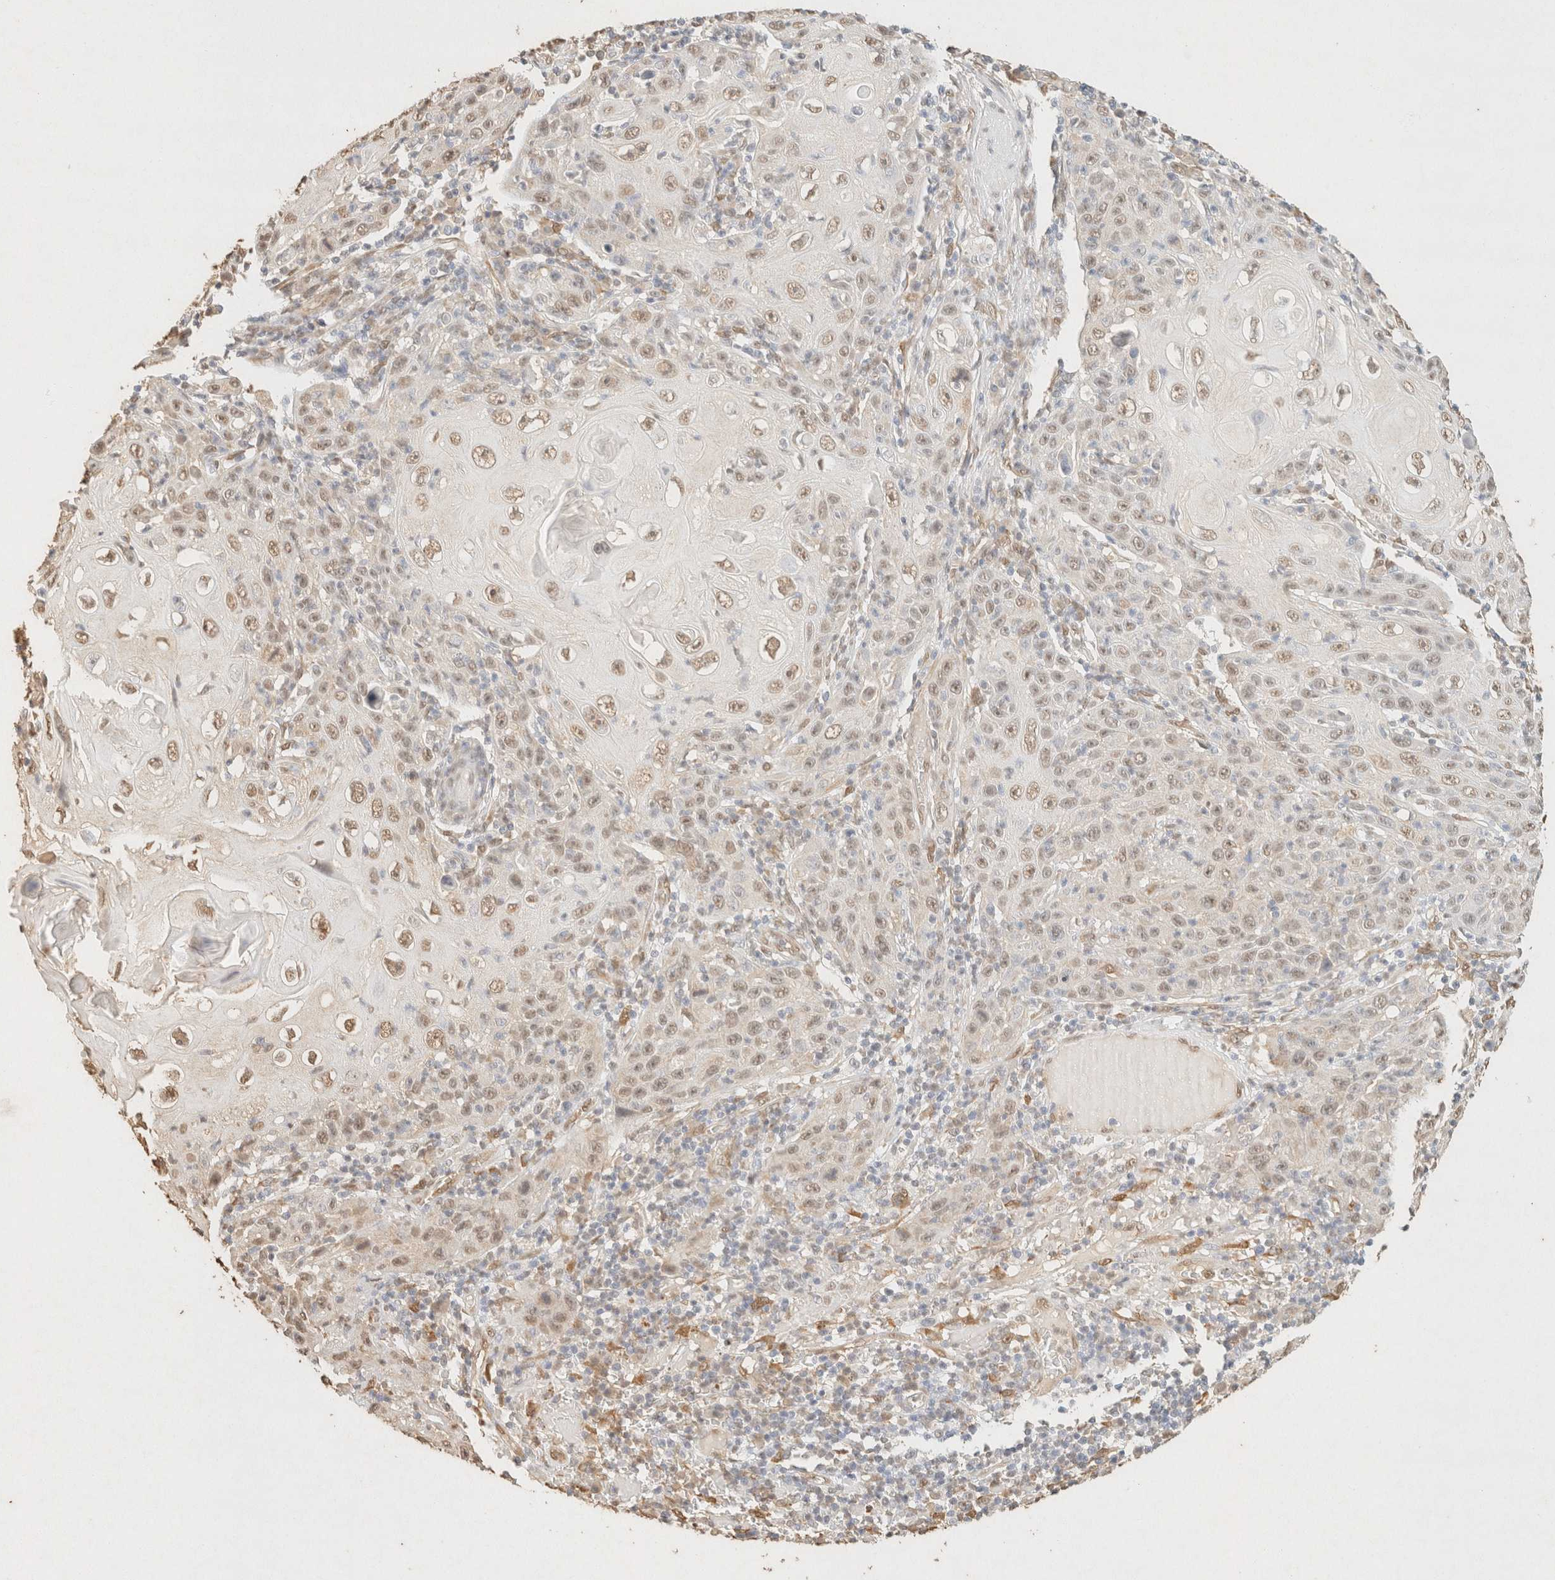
{"staining": {"intensity": "moderate", "quantity": ">75%", "location": "nuclear"}, "tissue": "skin cancer", "cell_type": "Tumor cells", "image_type": "cancer", "snomed": [{"axis": "morphology", "description": "Squamous cell carcinoma, NOS"}, {"axis": "topography", "description": "Skin"}], "caption": "High-magnification brightfield microscopy of skin cancer (squamous cell carcinoma) stained with DAB (brown) and counterstained with hematoxylin (blue). tumor cells exhibit moderate nuclear positivity is present in about>75% of cells. (Stains: DAB in brown, nuclei in blue, Microscopy: brightfield microscopy at high magnification).", "gene": "S100A13", "patient": {"sex": "female", "age": 88}}